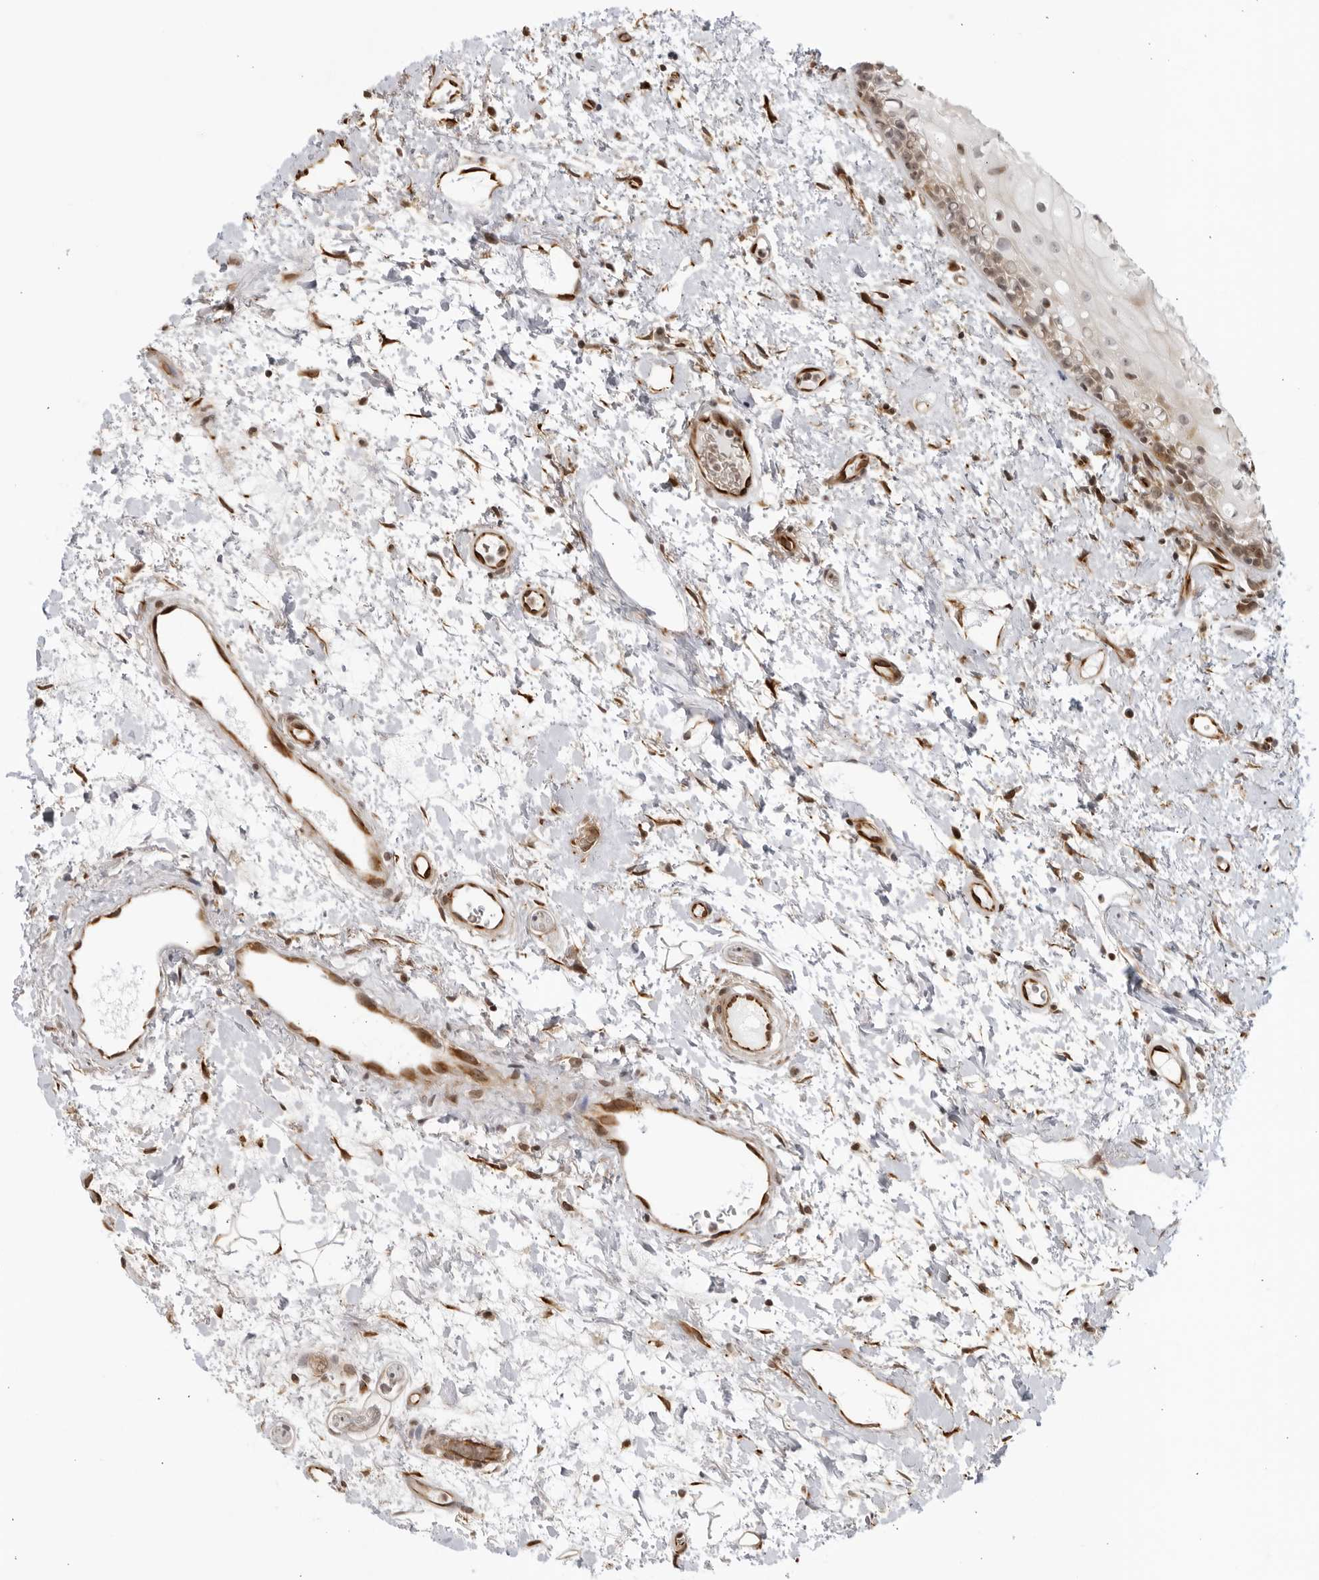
{"staining": {"intensity": "weak", "quantity": "25%-75%", "location": "cytoplasmic/membranous,nuclear"}, "tissue": "oral mucosa", "cell_type": "Squamous epithelial cells", "image_type": "normal", "snomed": [{"axis": "morphology", "description": "Normal tissue, NOS"}, {"axis": "topography", "description": "Oral tissue"}], "caption": "Squamous epithelial cells demonstrate low levels of weak cytoplasmic/membranous,nuclear expression in approximately 25%-75% of cells in normal human oral mucosa.", "gene": "TCF21", "patient": {"sex": "female", "age": 76}}